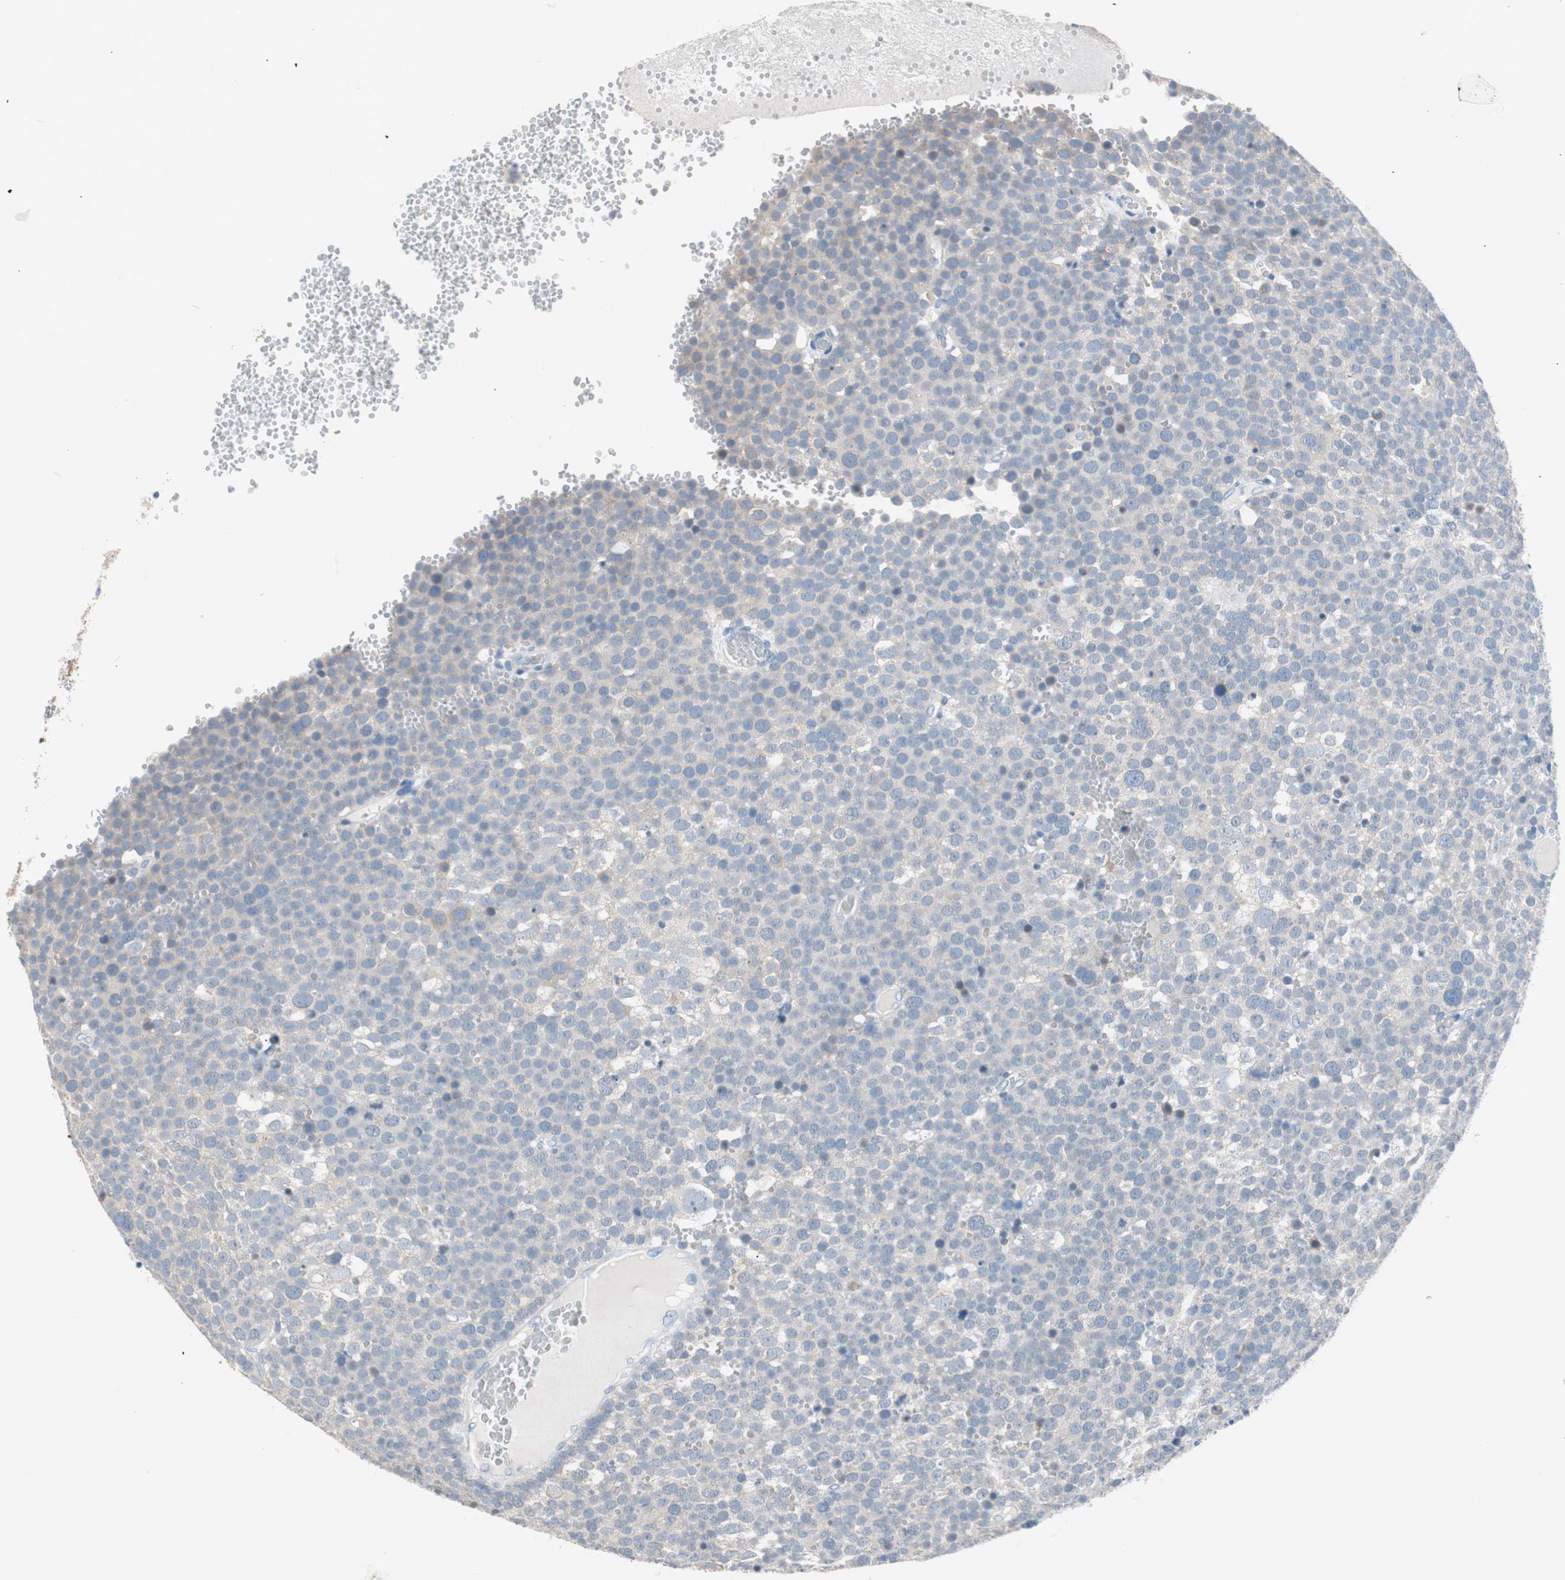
{"staining": {"intensity": "weak", "quantity": "<25%", "location": "cytoplasmic/membranous"}, "tissue": "testis cancer", "cell_type": "Tumor cells", "image_type": "cancer", "snomed": [{"axis": "morphology", "description": "Seminoma, NOS"}, {"axis": "topography", "description": "Testis"}], "caption": "There is no significant expression in tumor cells of testis cancer (seminoma). (DAB (3,3'-diaminobenzidine) immunohistochemistry (IHC), high magnification).", "gene": "VIL1", "patient": {"sex": "male", "age": 71}}